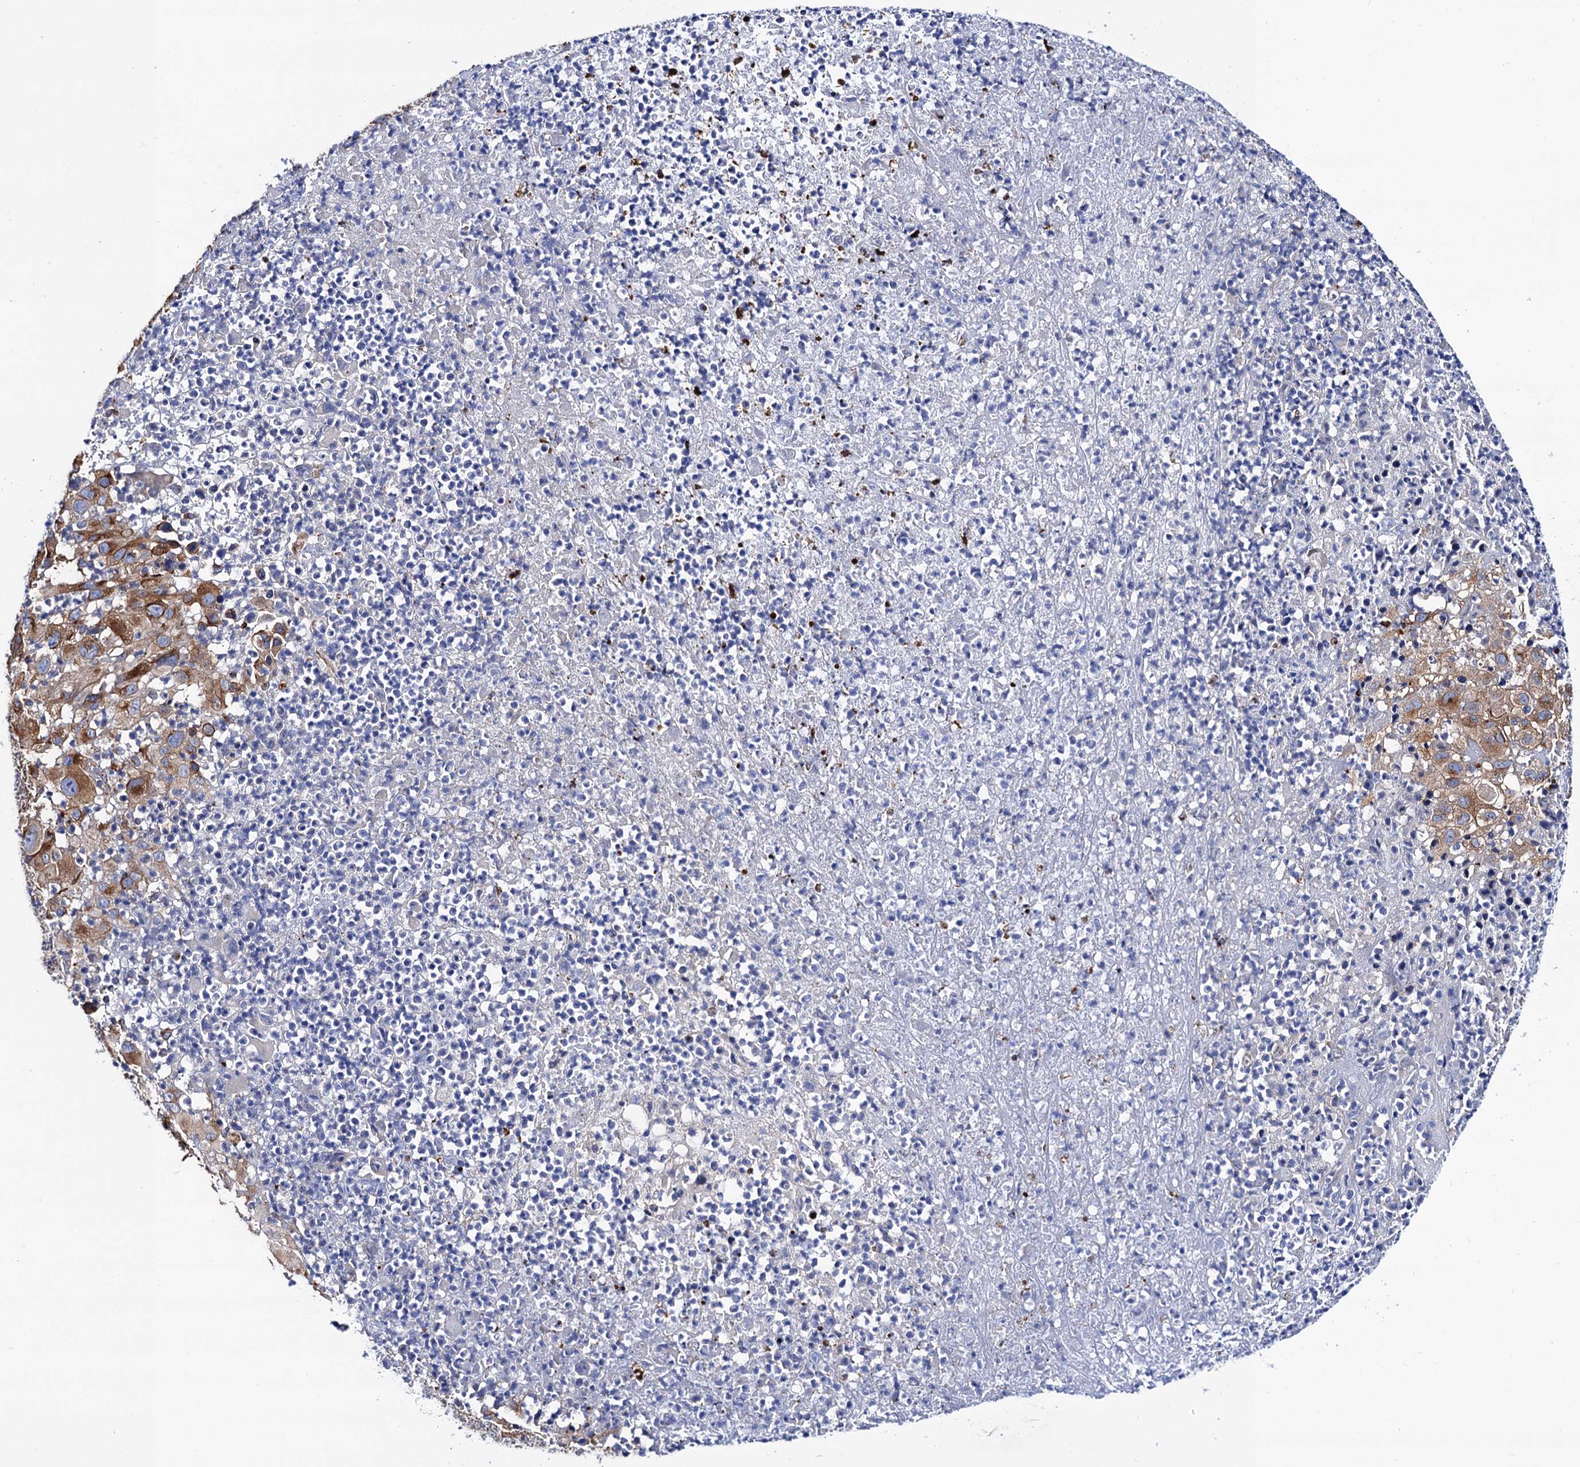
{"staining": {"intensity": "moderate", "quantity": ">75%", "location": "cytoplasmic/membranous"}, "tissue": "melanoma", "cell_type": "Tumor cells", "image_type": "cancer", "snomed": [{"axis": "morphology", "description": "Malignant melanoma, NOS"}, {"axis": "topography", "description": "Skin"}], "caption": "Immunohistochemical staining of human melanoma exhibits moderate cytoplasmic/membranous protein expression in about >75% of tumor cells. The staining is performed using DAB (3,3'-diaminobenzidine) brown chromogen to label protein expression. The nuclei are counter-stained blue using hematoxylin.", "gene": "ZDHHC18", "patient": {"sex": "male", "age": 73}}